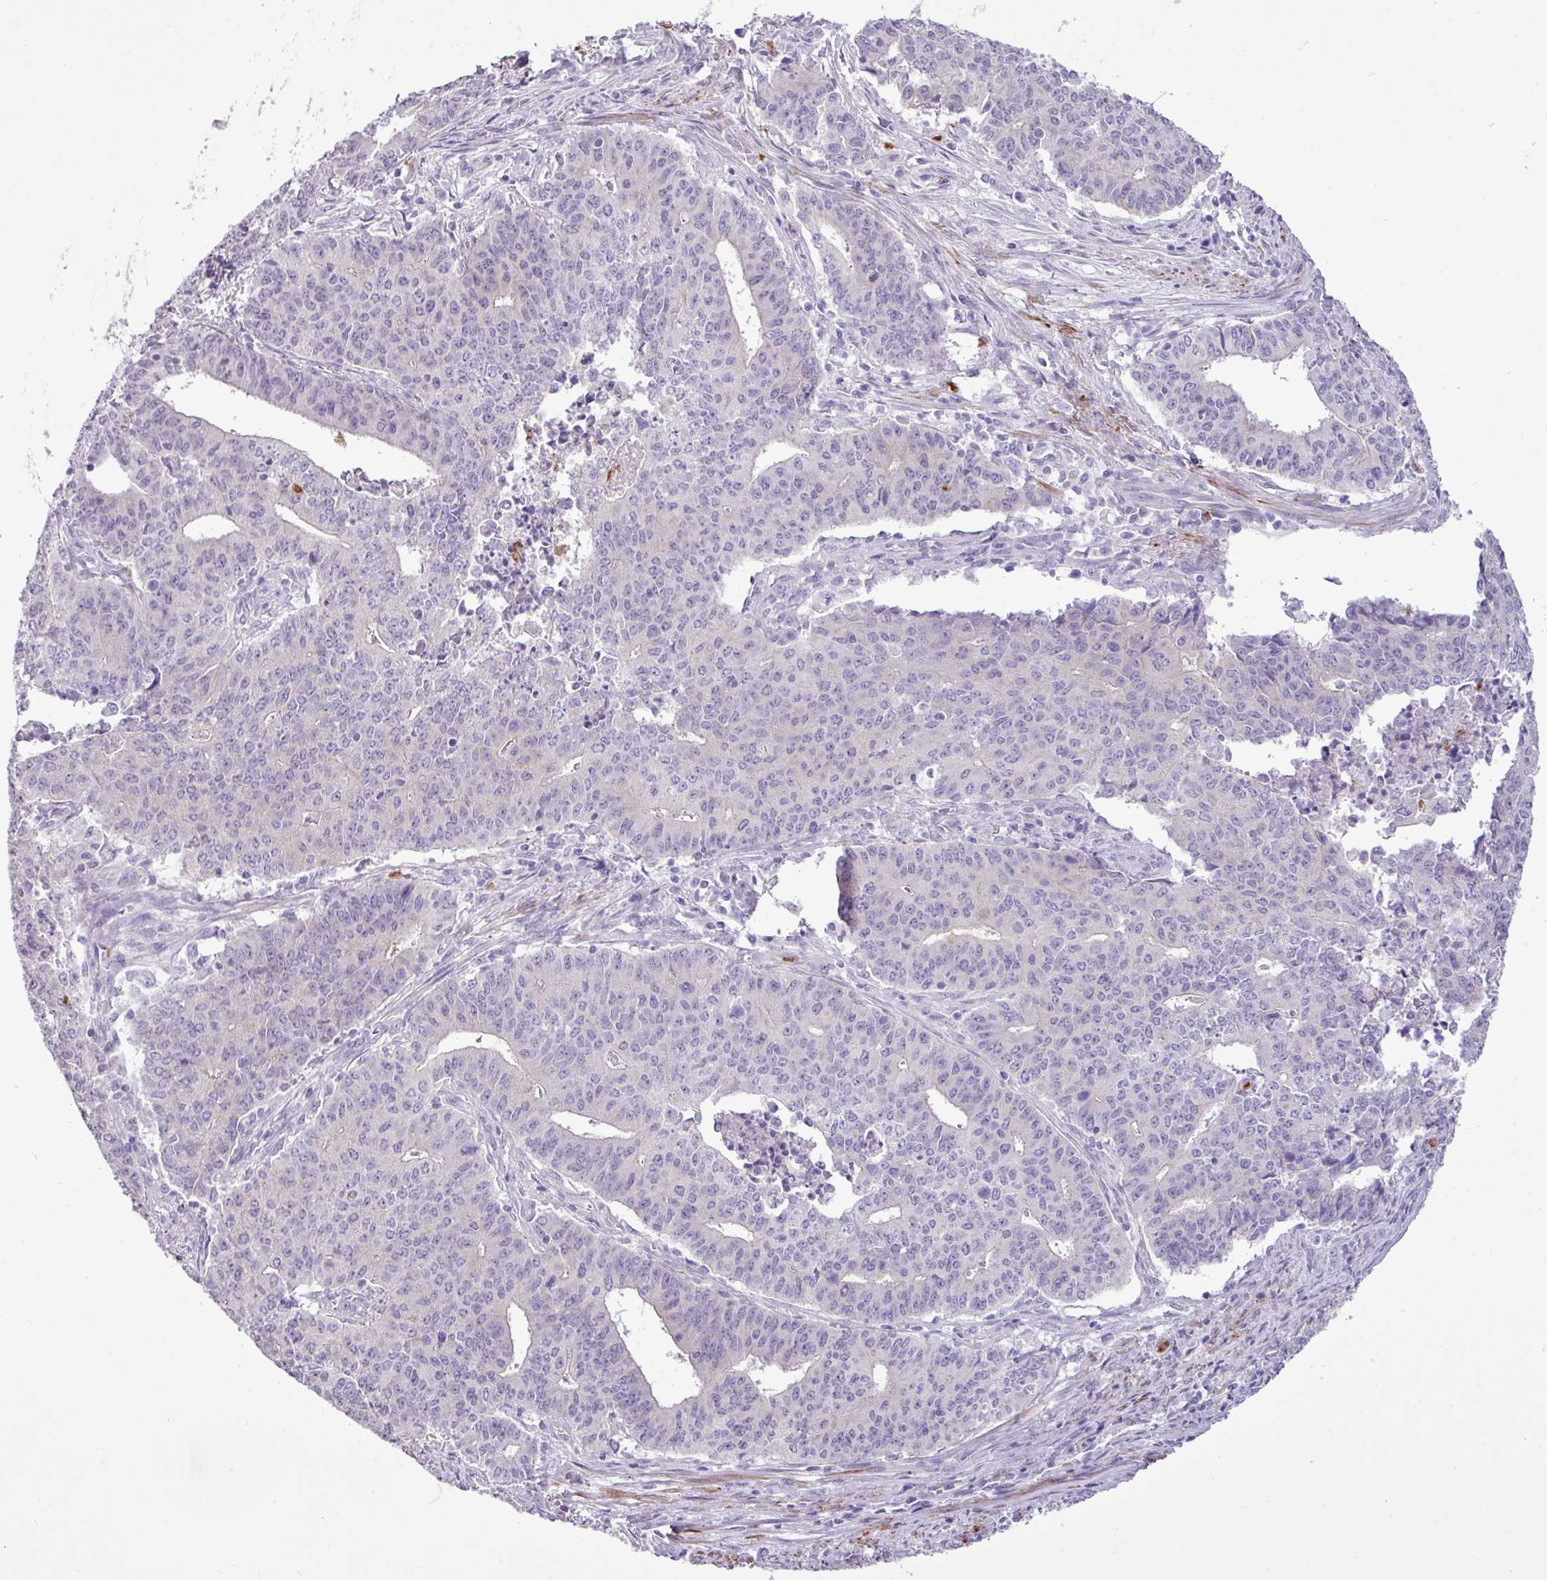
{"staining": {"intensity": "negative", "quantity": "none", "location": "none"}, "tissue": "endometrial cancer", "cell_type": "Tumor cells", "image_type": "cancer", "snomed": [{"axis": "morphology", "description": "Adenocarcinoma, NOS"}, {"axis": "topography", "description": "Endometrium"}], "caption": "IHC histopathology image of neoplastic tissue: human endometrial cancer (adenocarcinoma) stained with DAB reveals no significant protein expression in tumor cells.", "gene": "ZSCAN5A", "patient": {"sex": "female", "age": 59}}